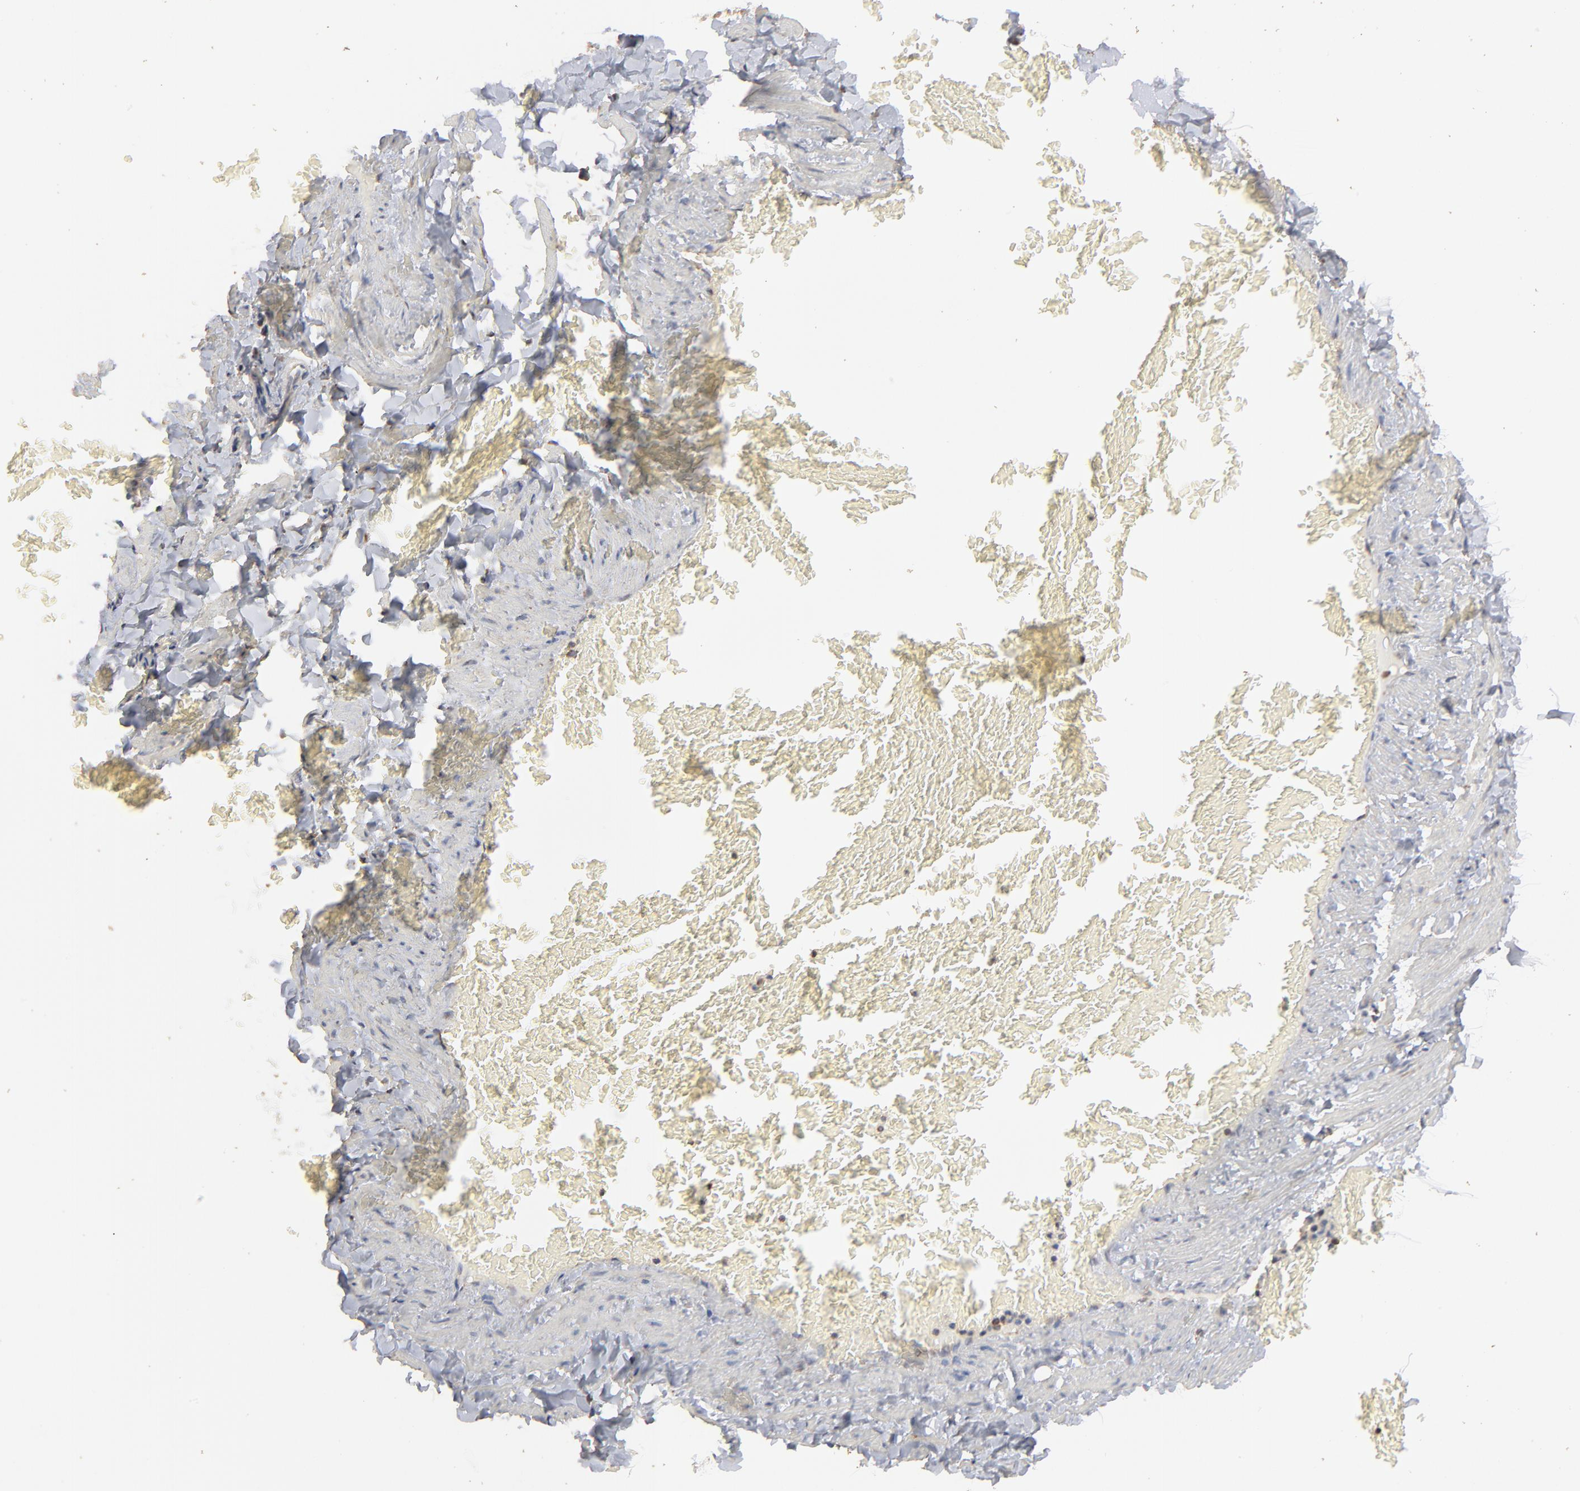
{"staining": {"intensity": "negative", "quantity": "none", "location": "none"}, "tissue": "adipose tissue", "cell_type": "Adipocytes", "image_type": "normal", "snomed": [{"axis": "morphology", "description": "Normal tissue, NOS"}, {"axis": "topography", "description": "Vascular tissue"}], "caption": "Immunohistochemistry (IHC) image of normal adipose tissue: human adipose tissue stained with DAB exhibits no significant protein expression in adipocytes.", "gene": "RNF213", "patient": {"sex": "male", "age": 41}}